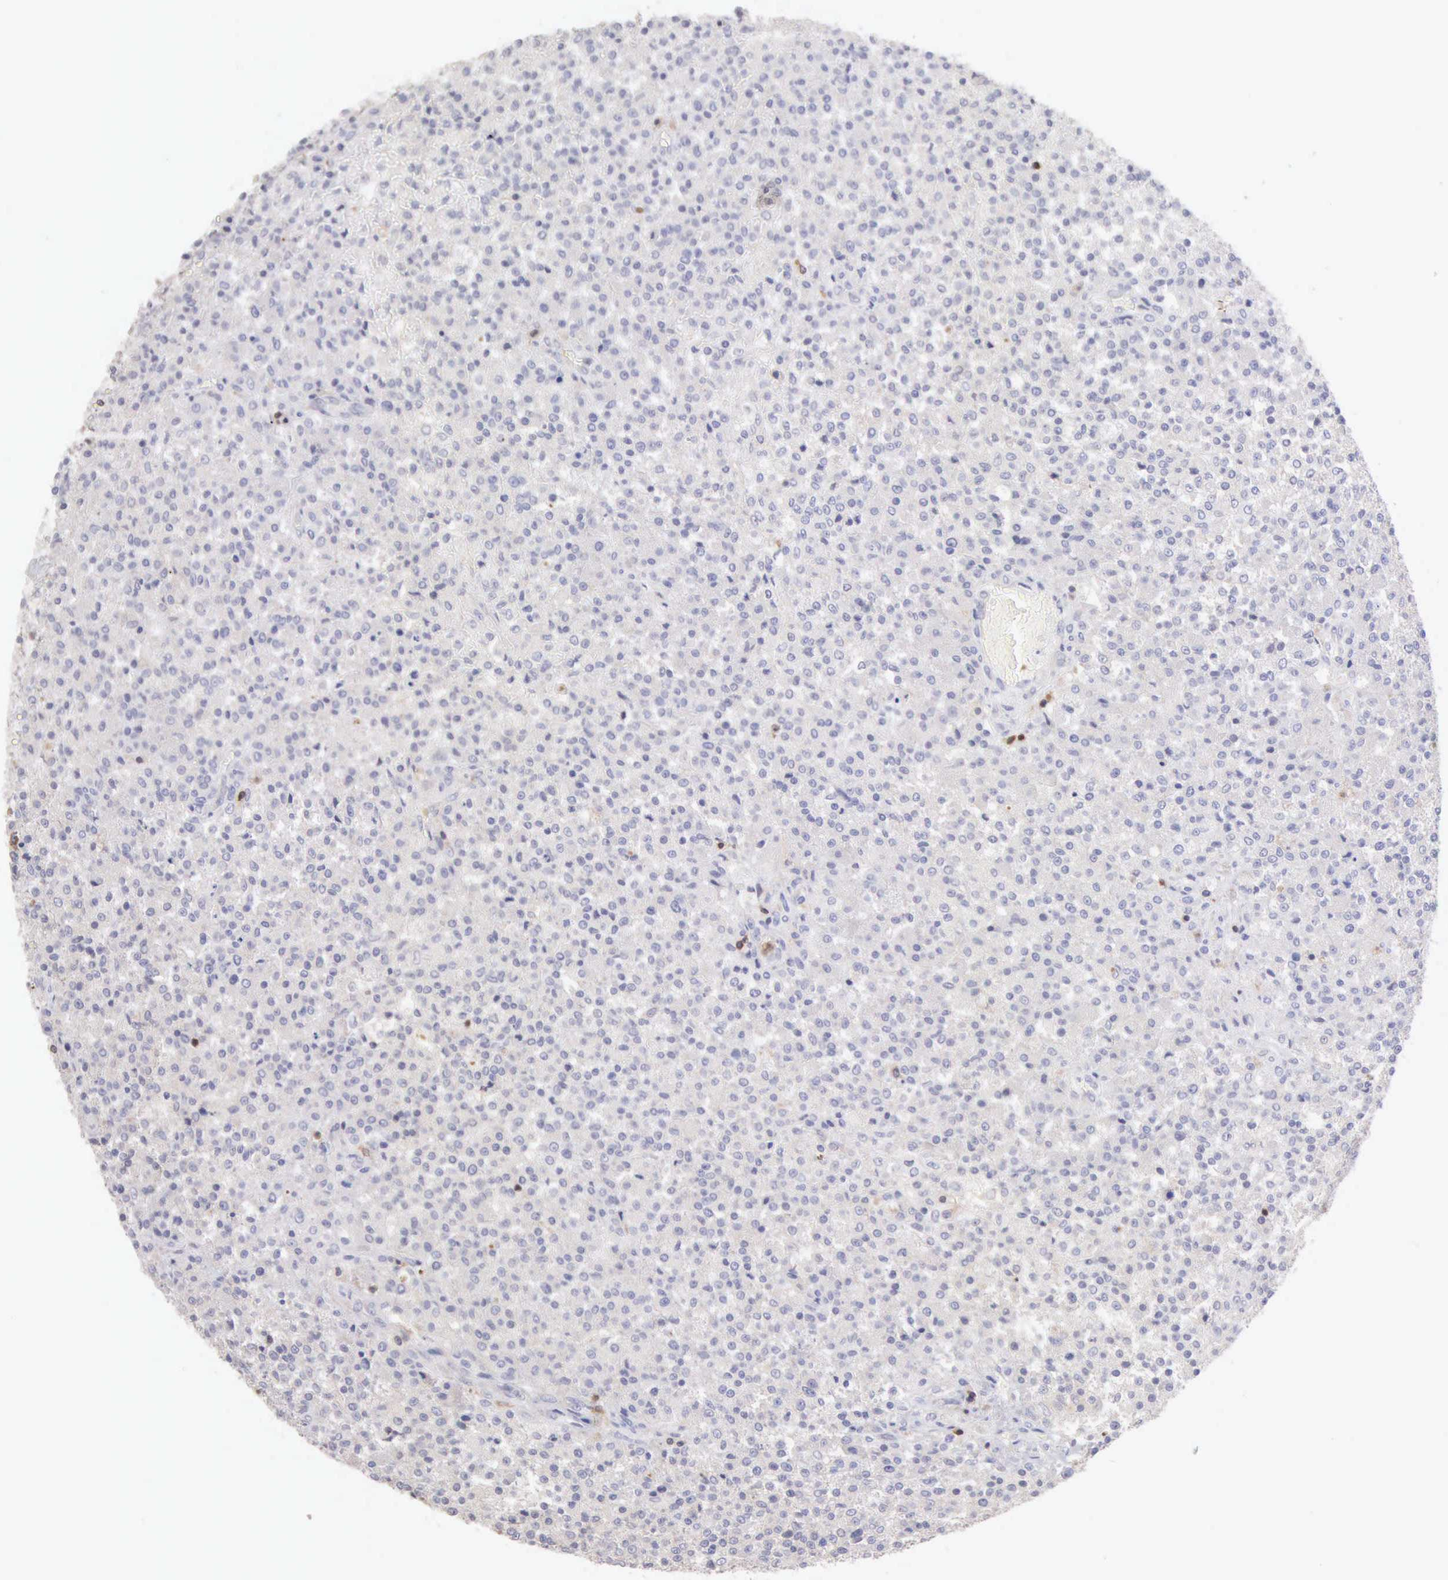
{"staining": {"intensity": "negative", "quantity": "none", "location": "none"}, "tissue": "testis cancer", "cell_type": "Tumor cells", "image_type": "cancer", "snomed": [{"axis": "morphology", "description": "Seminoma, NOS"}, {"axis": "topography", "description": "Testis"}], "caption": "There is no significant positivity in tumor cells of seminoma (testis). (DAB immunohistochemistry visualized using brightfield microscopy, high magnification).", "gene": "SASH3", "patient": {"sex": "male", "age": 59}}